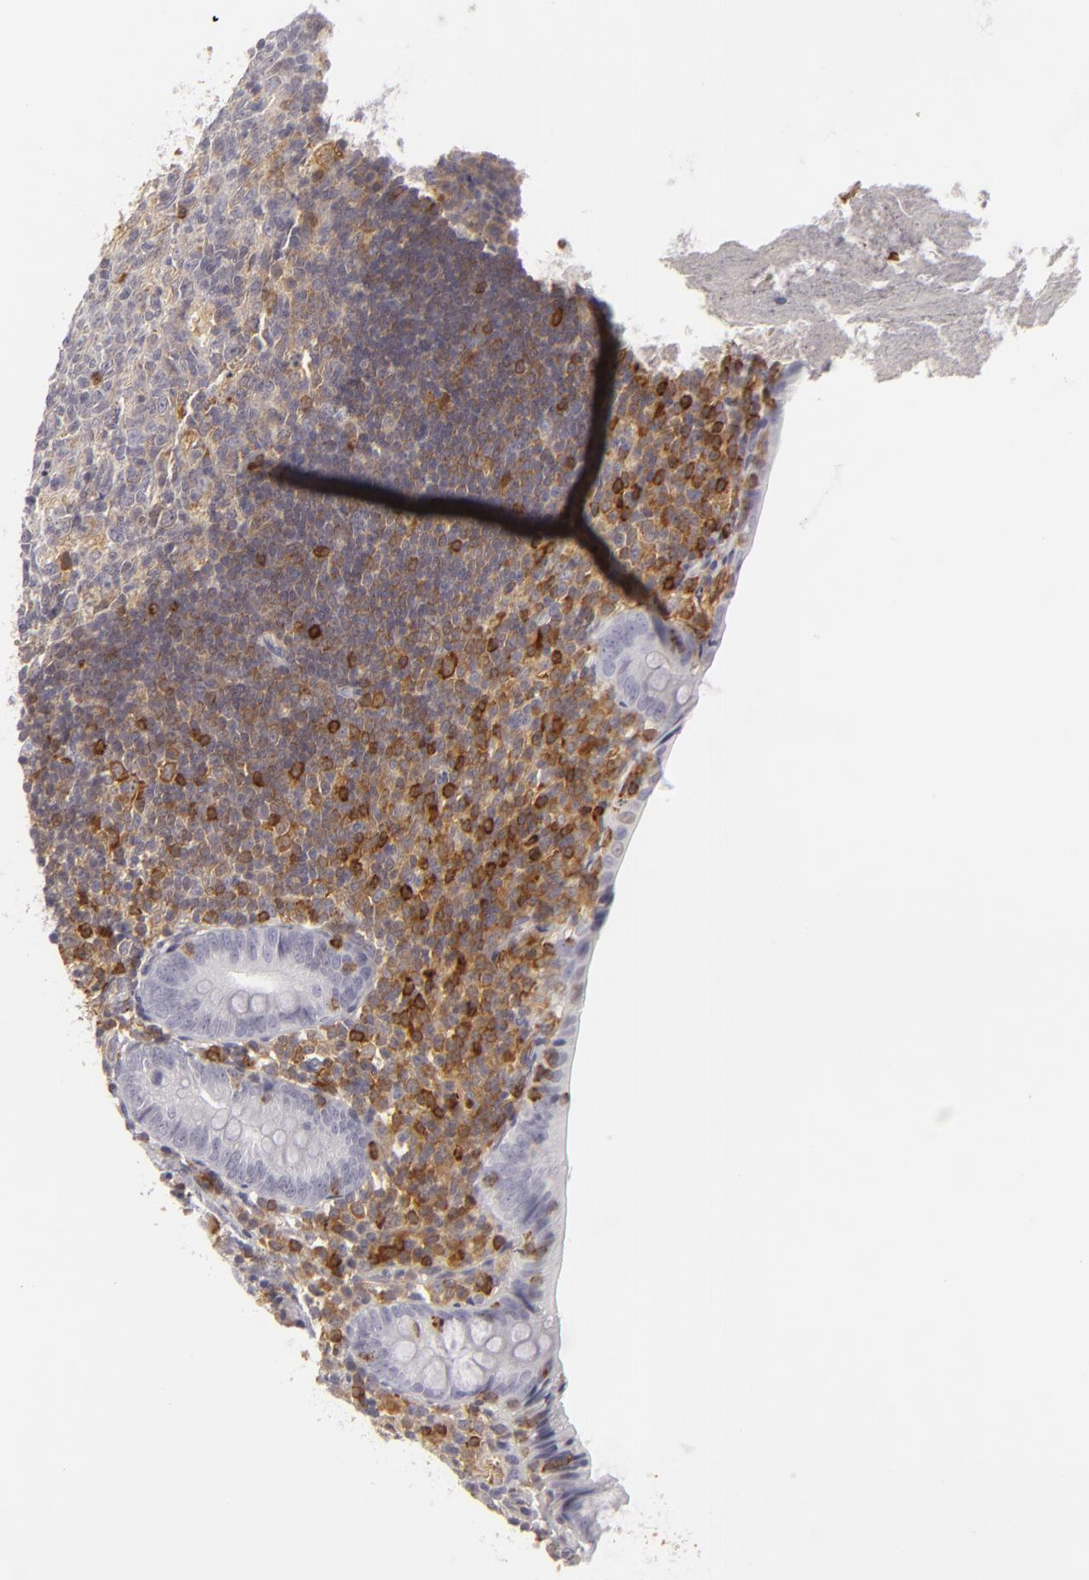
{"staining": {"intensity": "negative", "quantity": "none", "location": "none"}, "tissue": "appendix", "cell_type": "Glandular cells", "image_type": "normal", "snomed": [{"axis": "morphology", "description": "Normal tissue, NOS"}, {"axis": "topography", "description": "Appendix"}], "caption": "The image shows no staining of glandular cells in unremarkable appendix.", "gene": "APOBEC3G", "patient": {"sex": "female", "age": 10}}